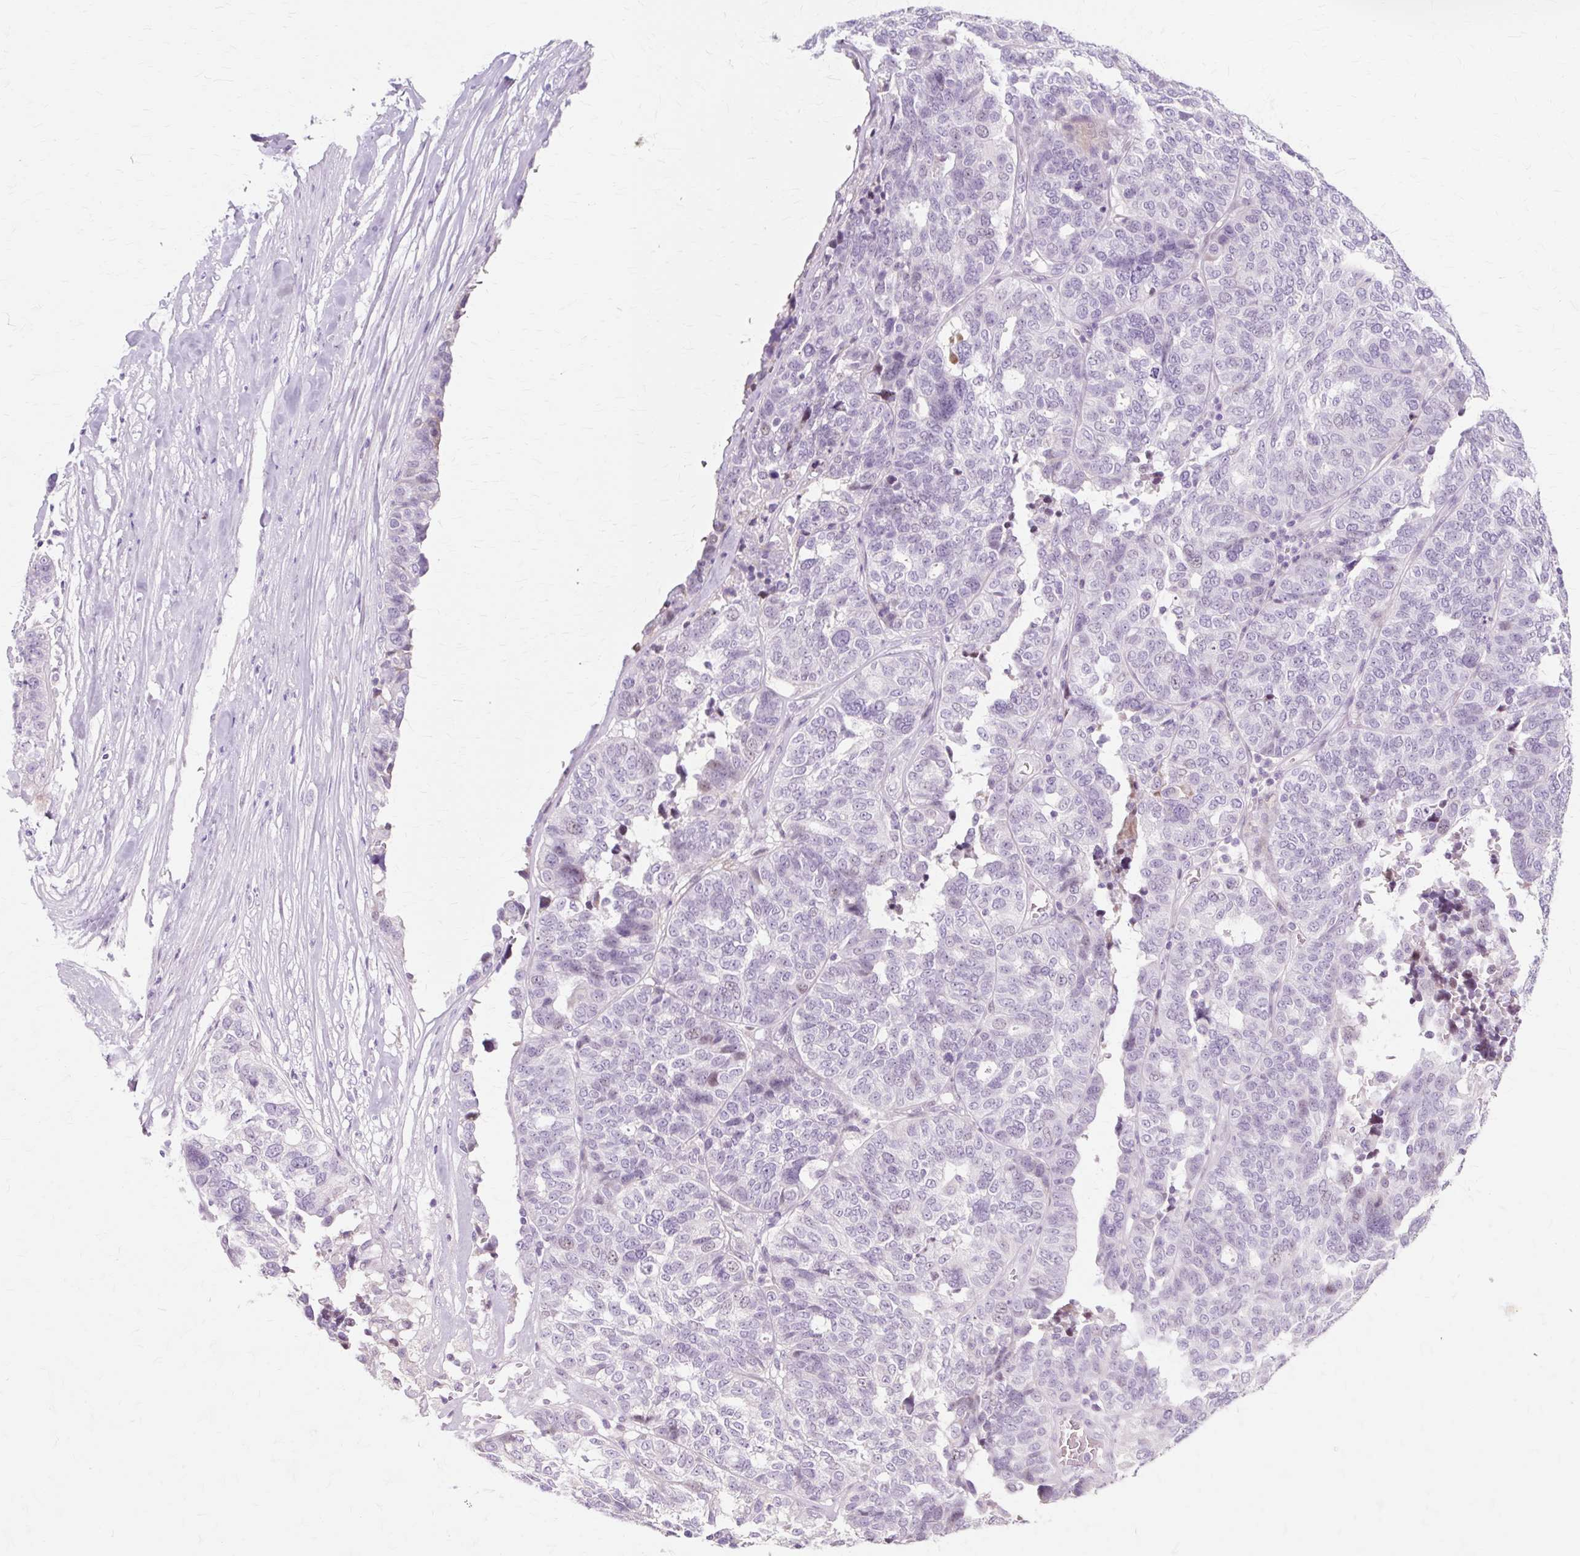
{"staining": {"intensity": "negative", "quantity": "none", "location": "none"}, "tissue": "ovarian cancer", "cell_type": "Tumor cells", "image_type": "cancer", "snomed": [{"axis": "morphology", "description": "Cystadenocarcinoma, serous, NOS"}, {"axis": "topography", "description": "Ovary"}], "caption": "Ovarian serous cystadenocarcinoma was stained to show a protein in brown. There is no significant positivity in tumor cells.", "gene": "IRX2", "patient": {"sex": "female", "age": 59}}